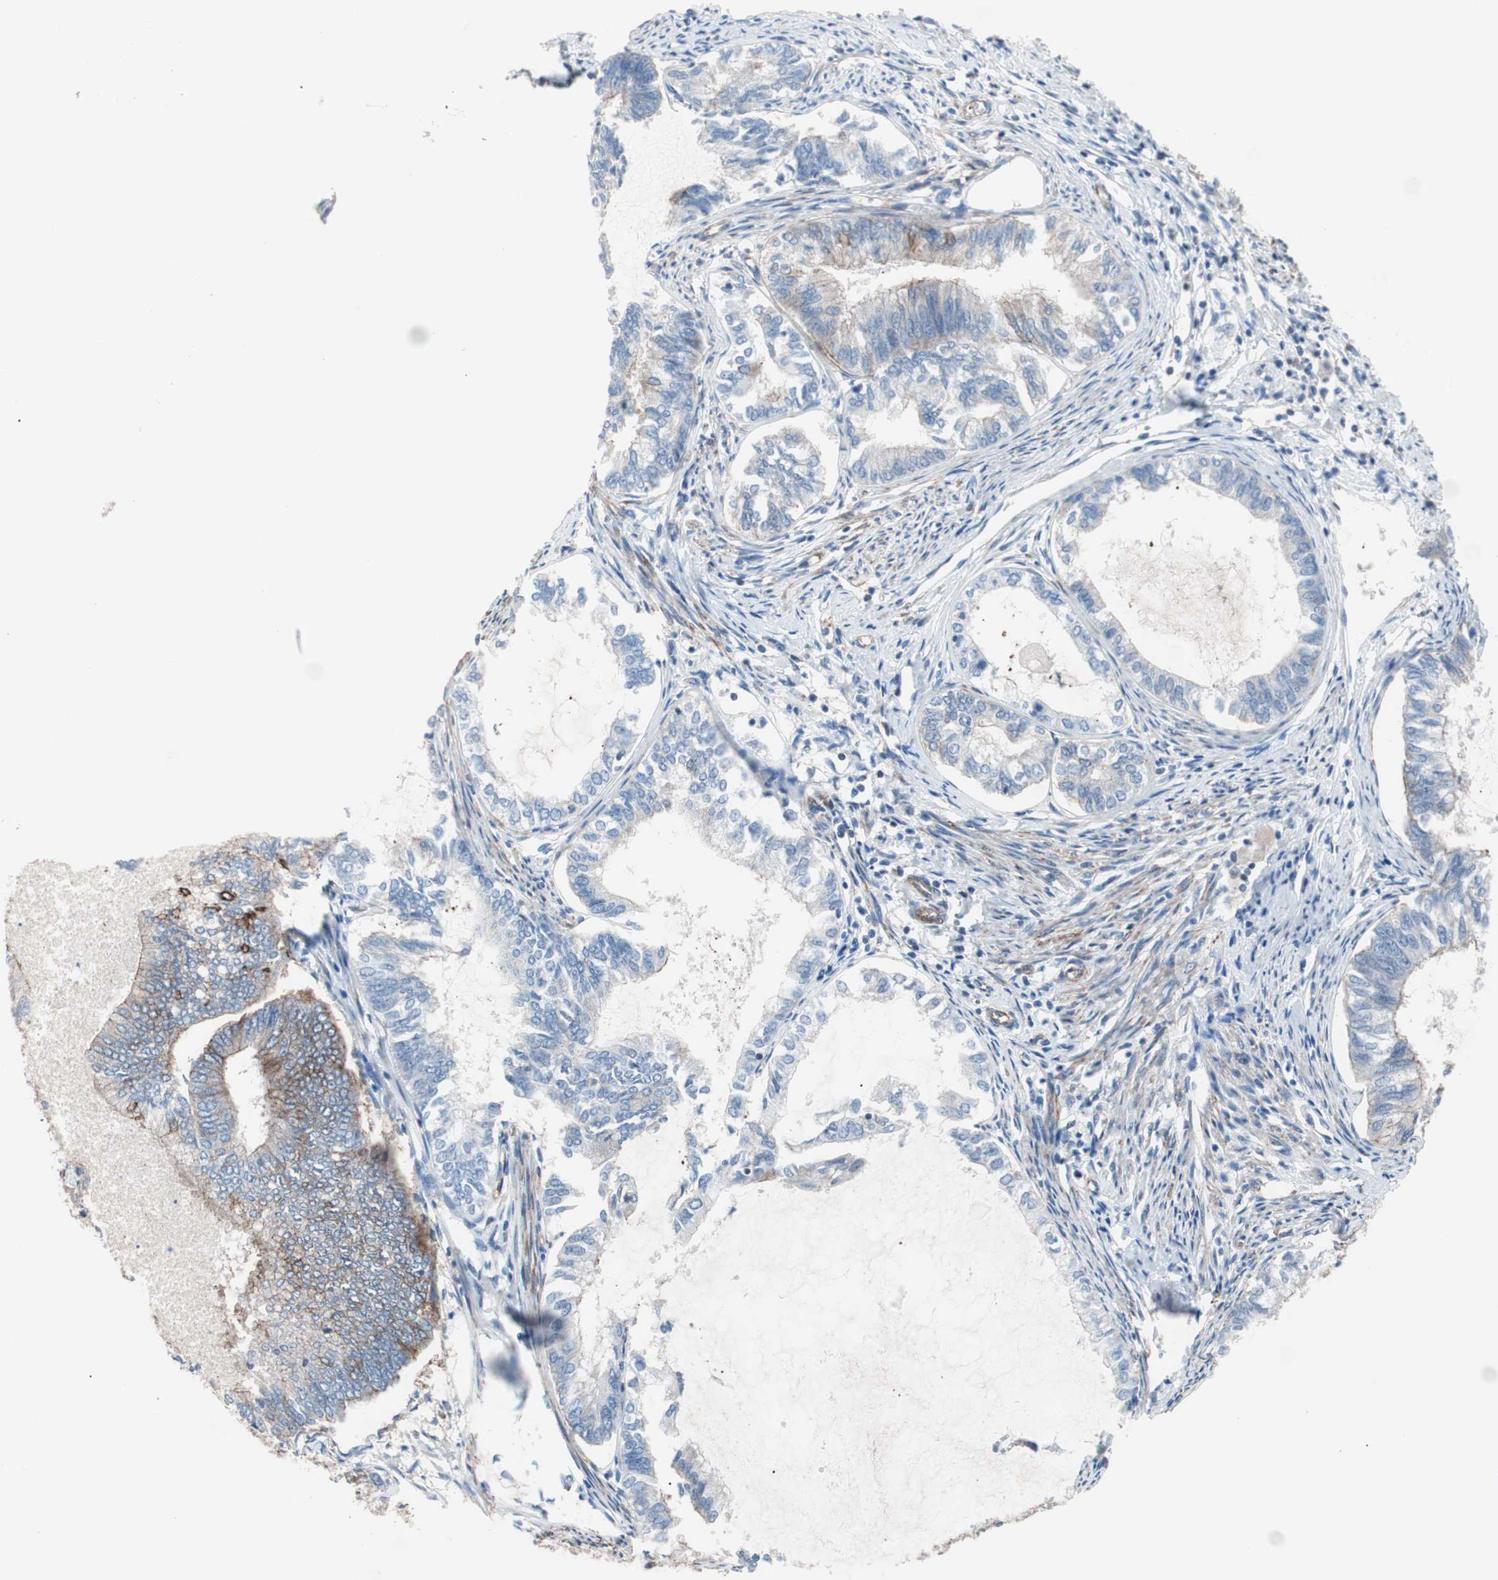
{"staining": {"intensity": "weak", "quantity": "<25%", "location": "cytoplasmic/membranous"}, "tissue": "endometrial cancer", "cell_type": "Tumor cells", "image_type": "cancer", "snomed": [{"axis": "morphology", "description": "Adenocarcinoma, NOS"}, {"axis": "topography", "description": "Endometrium"}], "caption": "Immunohistochemistry (IHC) of adenocarcinoma (endometrial) demonstrates no expression in tumor cells.", "gene": "GPR160", "patient": {"sex": "female", "age": 86}}